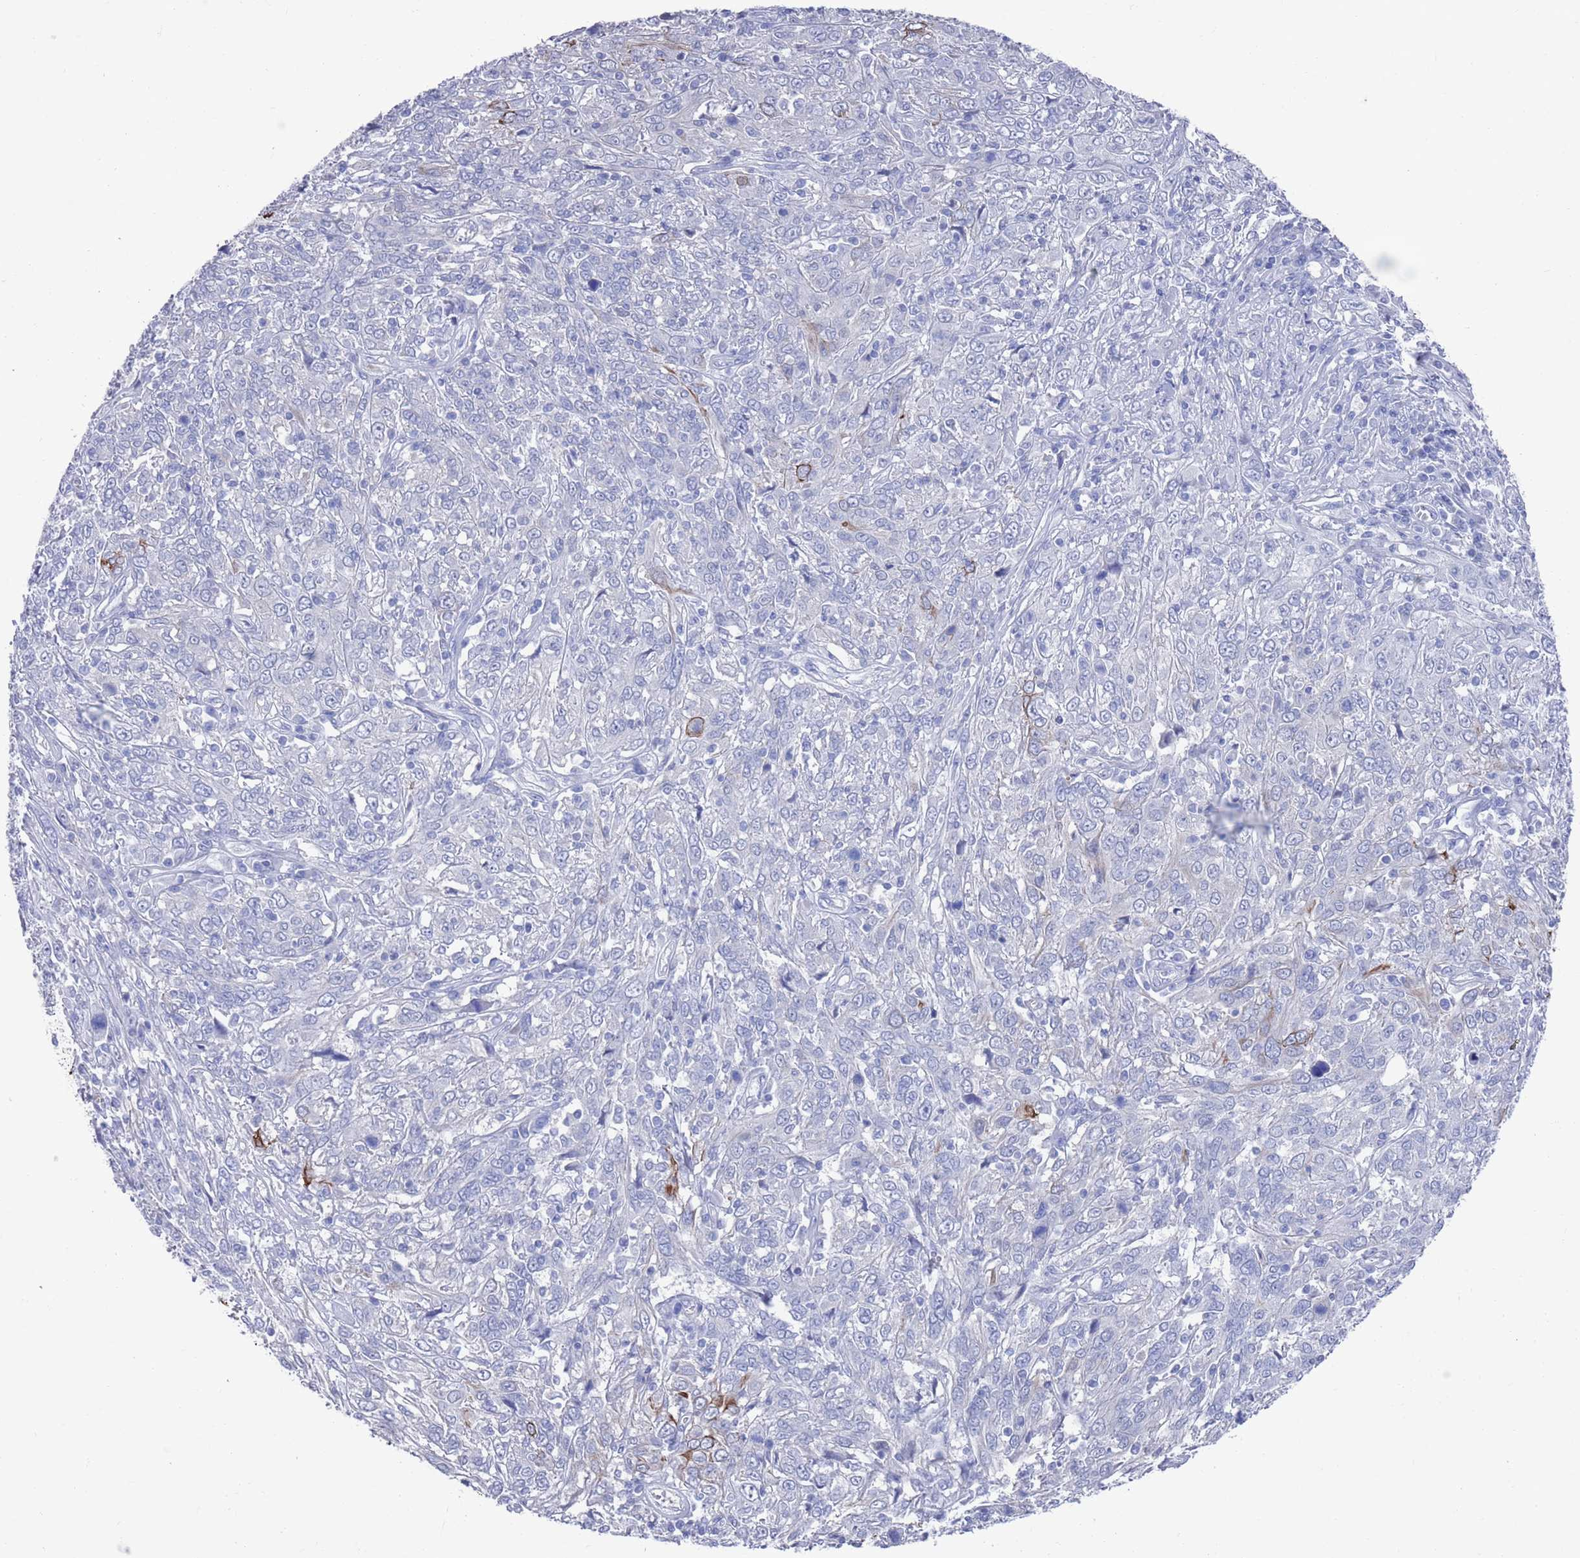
{"staining": {"intensity": "negative", "quantity": "none", "location": "none"}, "tissue": "cervical cancer", "cell_type": "Tumor cells", "image_type": "cancer", "snomed": [{"axis": "morphology", "description": "Squamous cell carcinoma, NOS"}, {"axis": "topography", "description": "Cervix"}], "caption": "The IHC micrograph has no significant staining in tumor cells of cervical cancer tissue.", "gene": "MTMR2", "patient": {"sex": "female", "age": 46}}